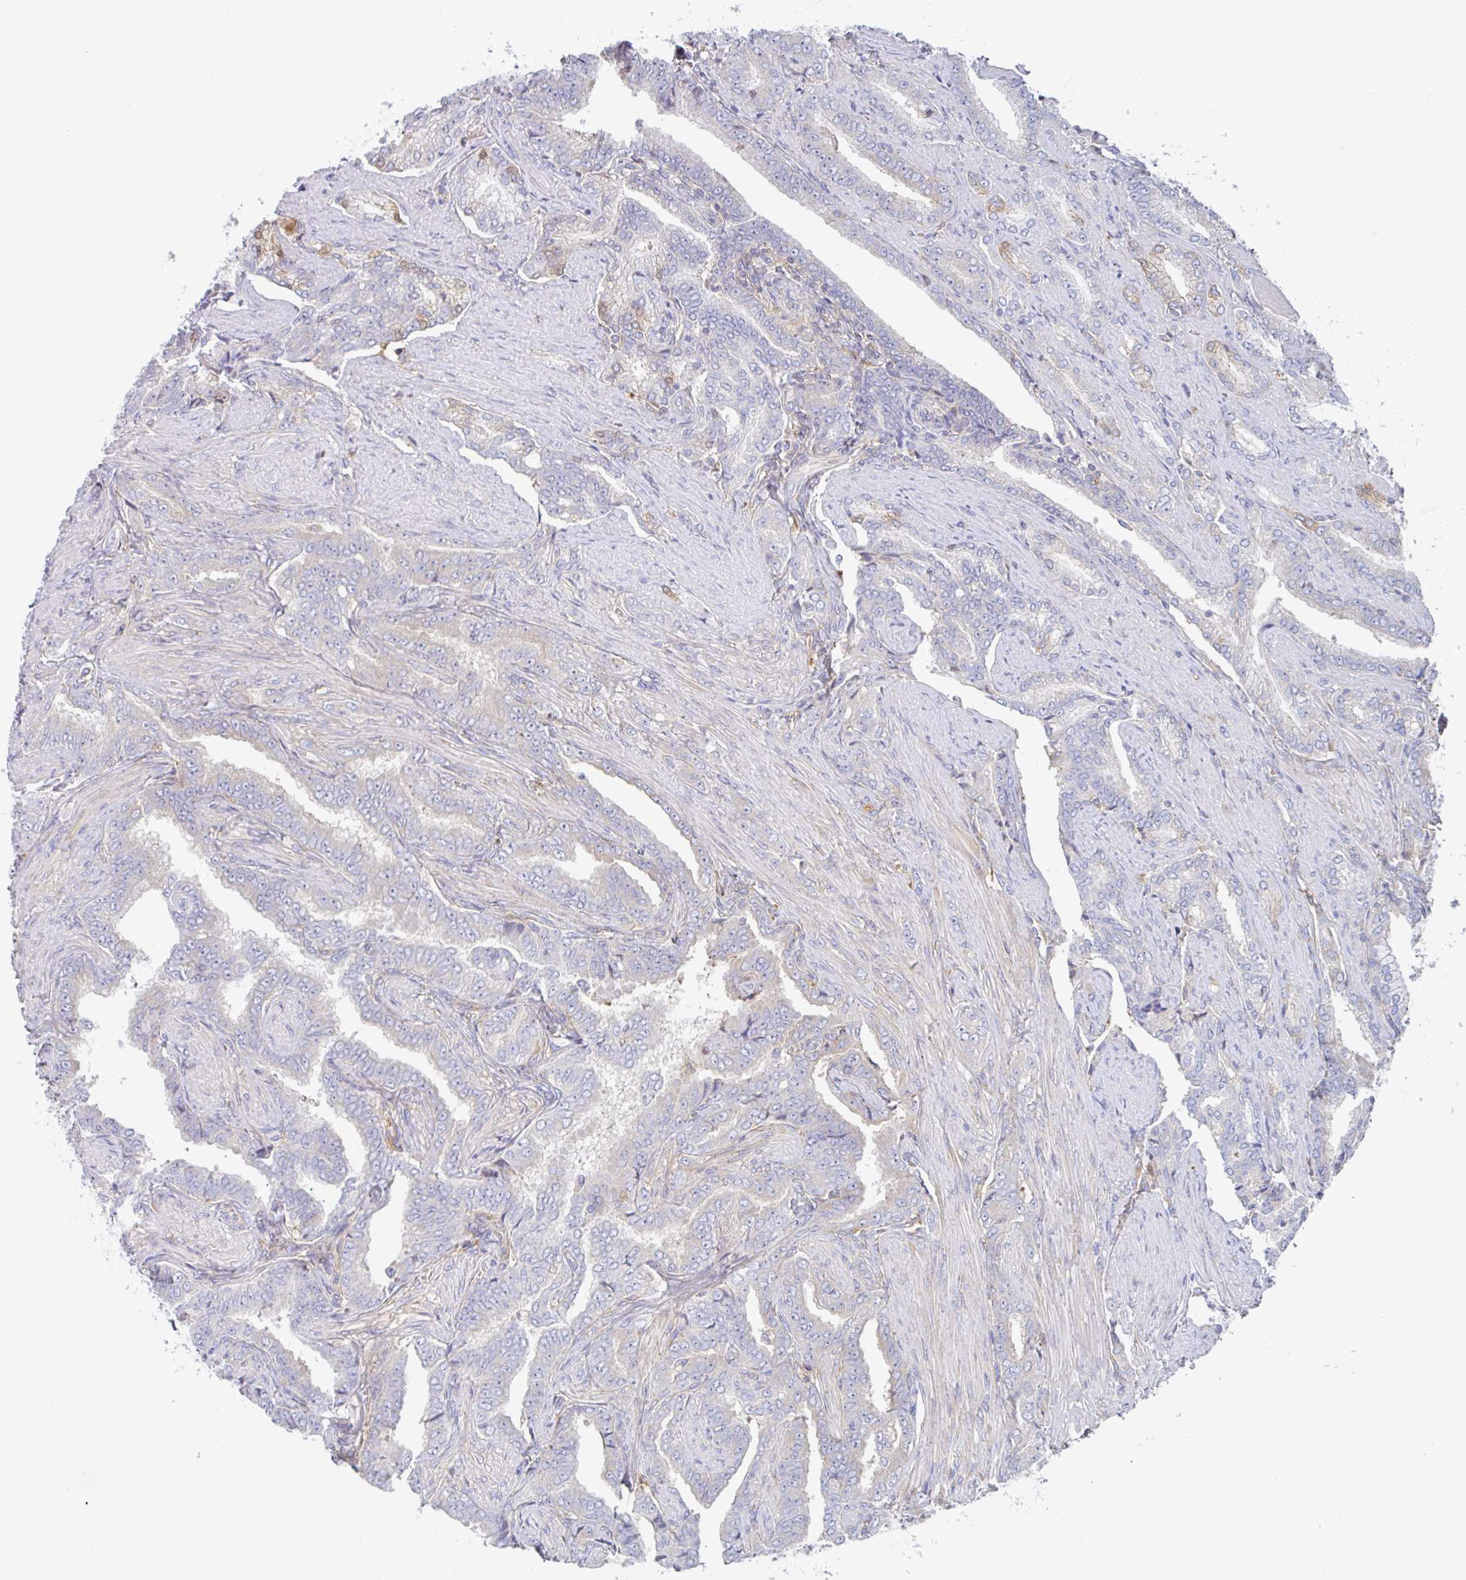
{"staining": {"intensity": "negative", "quantity": "none", "location": "none"}, "tissue": "prostate cancer", "cell_type": "Tumor cells", "image_type": "cancer", "snomed": [{"axis": "morphology", "description": "Adenocarcinoma, High grade"}, {"axis": "topography", "description": "Prostate"}], "caption": "Immunohistochemistry (IHC) of high-grade adenocarcinoma (prostate) reveals no staining in tumor cells.", "gene": "AMPD2", "patient": {"sex": "male", "age": 72}}